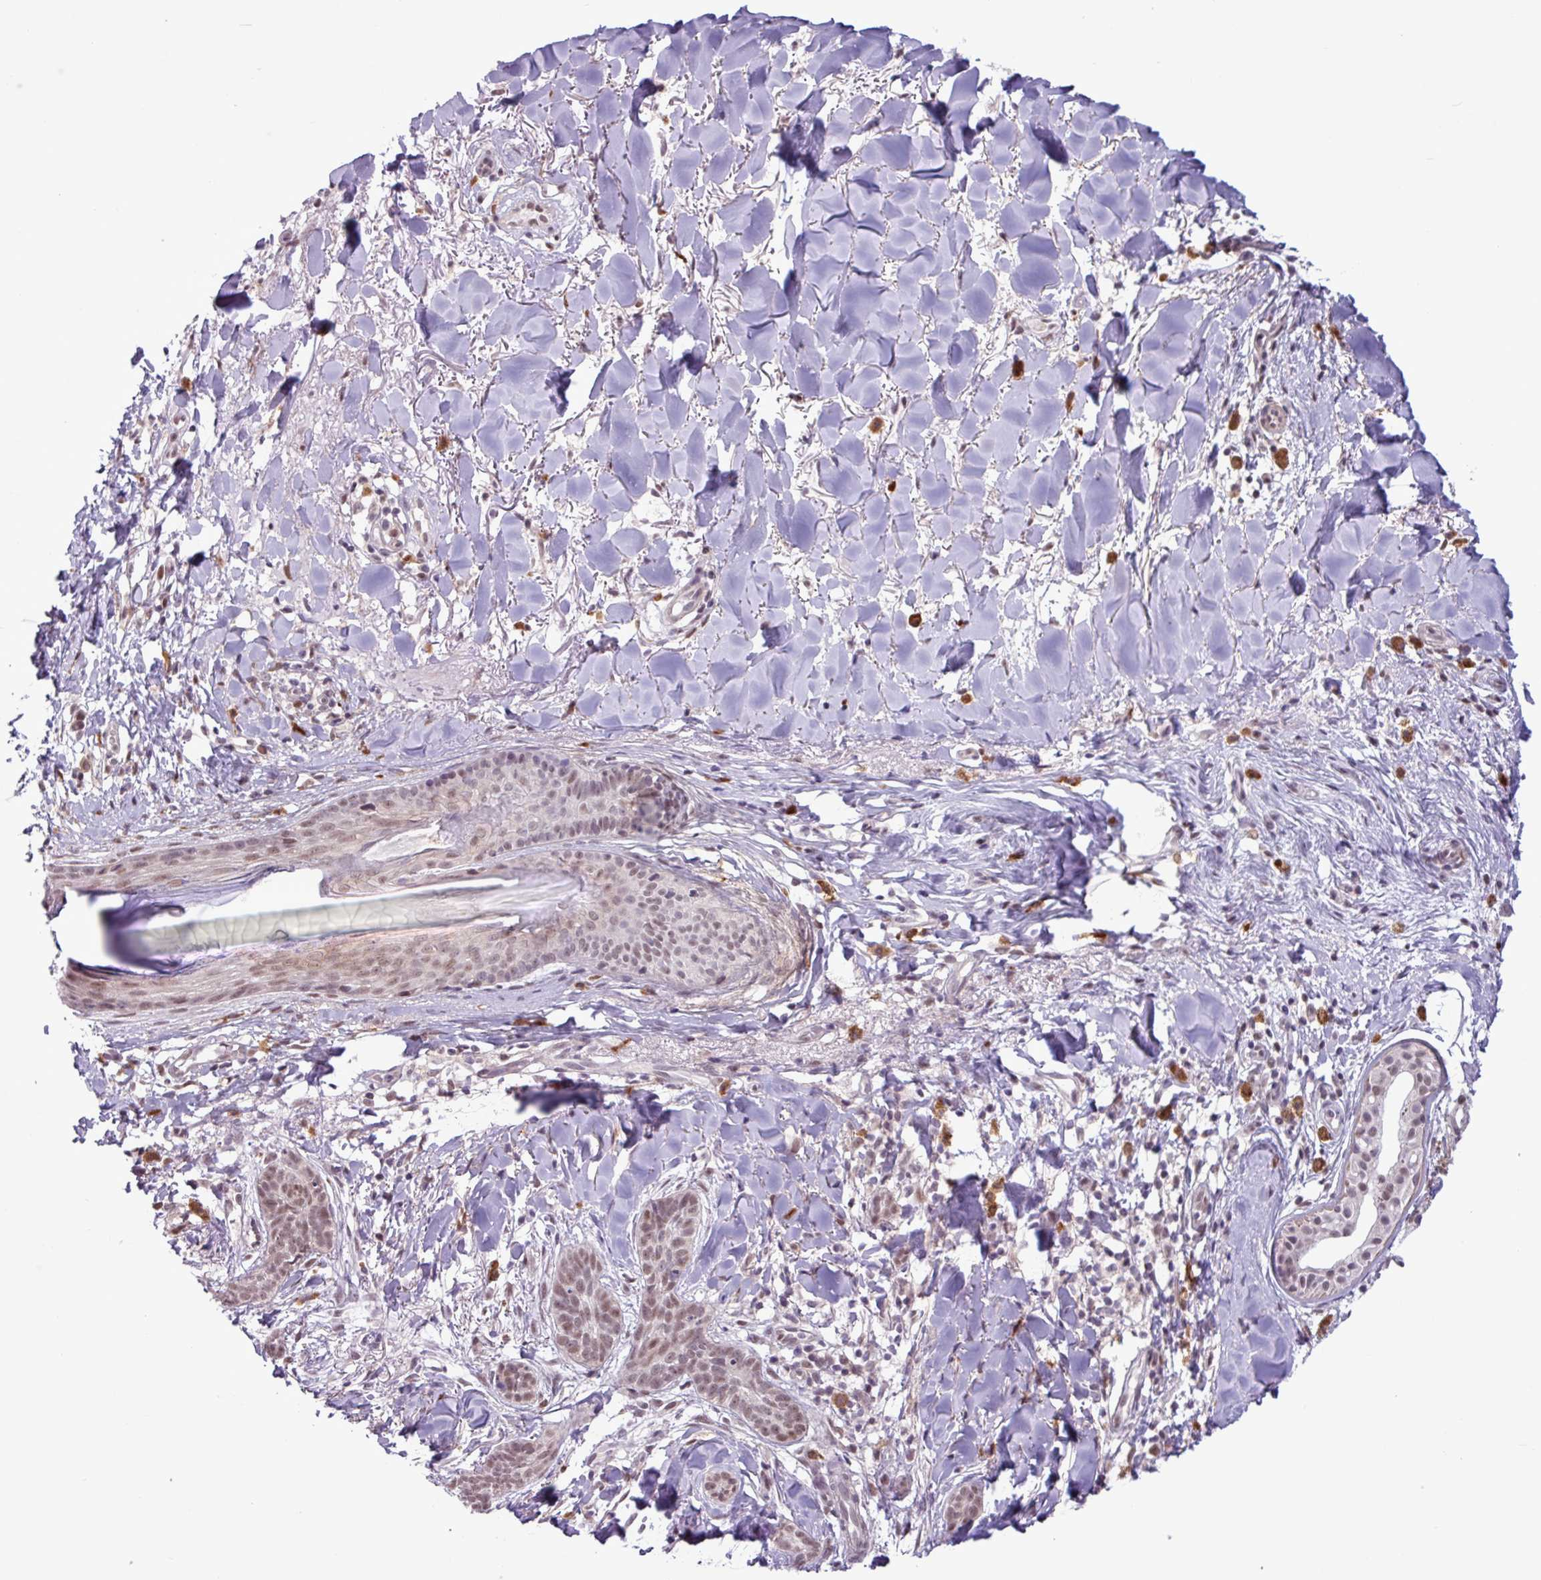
{"staining": {"intensity": "moderate", "quantity": ">75%", "location": "nuclear"}, "tissue": "skin cancer", "cell_type": "Tumor cells", "image_type": "cancer", "snomed": [{"axis": "morphology", "description": "Basal cell carcinoma"}, {"axis": "topography", "description": "Skin"}], "caption": "Immunohistochemical staining of human skin cancer reveals medium levels of moderate nuclear protein staining in approximately >75% of tumor cells.", "gene": "NOTCH2", "patient": {"sex": "male", "age": 52}}